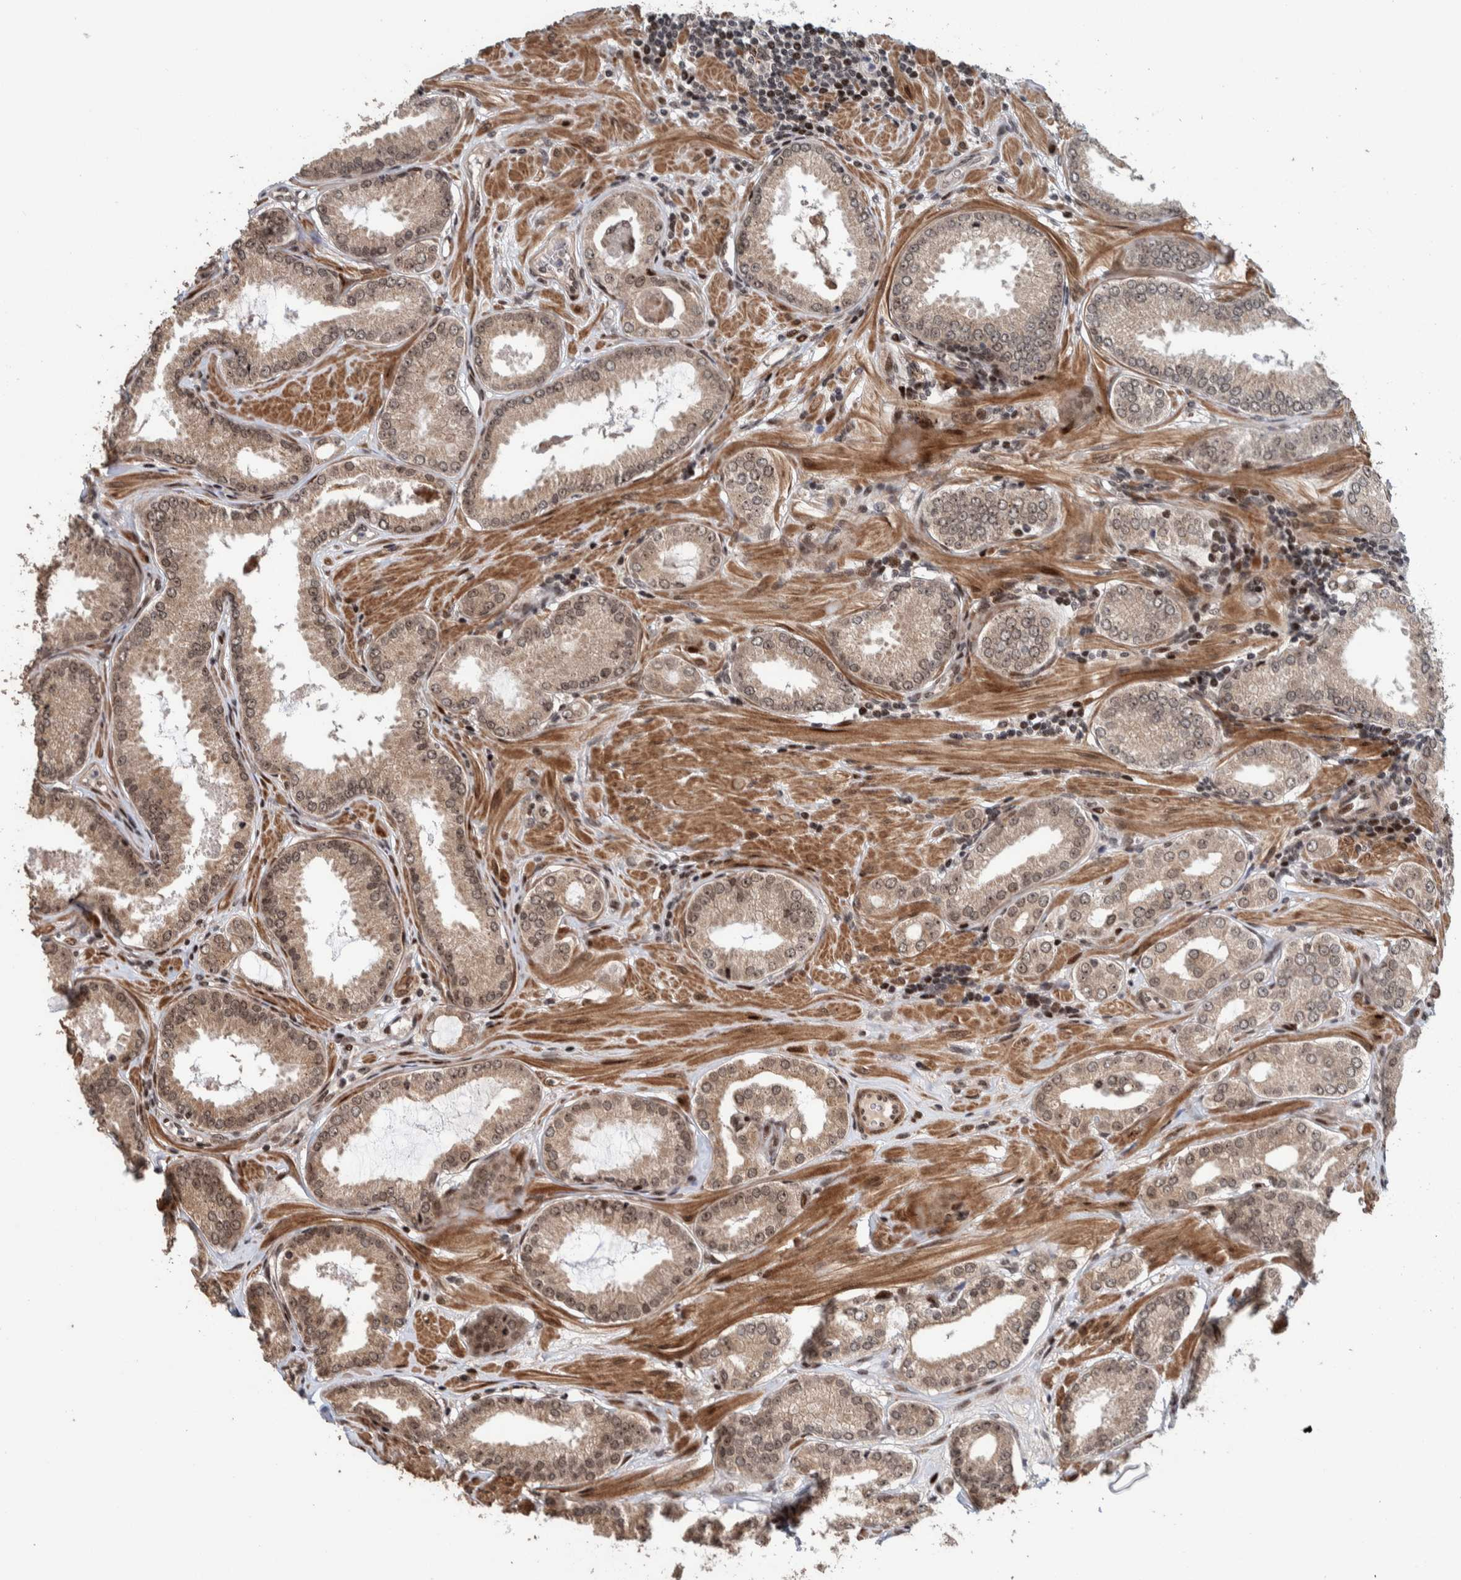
{"staining": {"intensity": "weak", "quantity": "25%-75%", "location": "cytoplasmic/membranous,nuclear"}, "tissue": "prostate cancer", "cell_type": "Tumor cells", "image_type": "cancer", "snomed": [{"axis": "morphology", "description": "Adenocarcinoma, Low grade"}, {"axis": "topography", "description": "Prostate"}], "caption": "High-power microscopy captured an immunohistochemistry micrograph of prostate adenocarcinoma (low-grade), revealing weak cytoplasmic/membranous and nuclear staining in approximately 25%-75% of tumor cells. Using DAB (brown) and hematoxylin (blue) stains, captured at high magnification using brightfield microscopy.", "gene": "CHD4", "patient": {"sex": "male", "age": 62}}